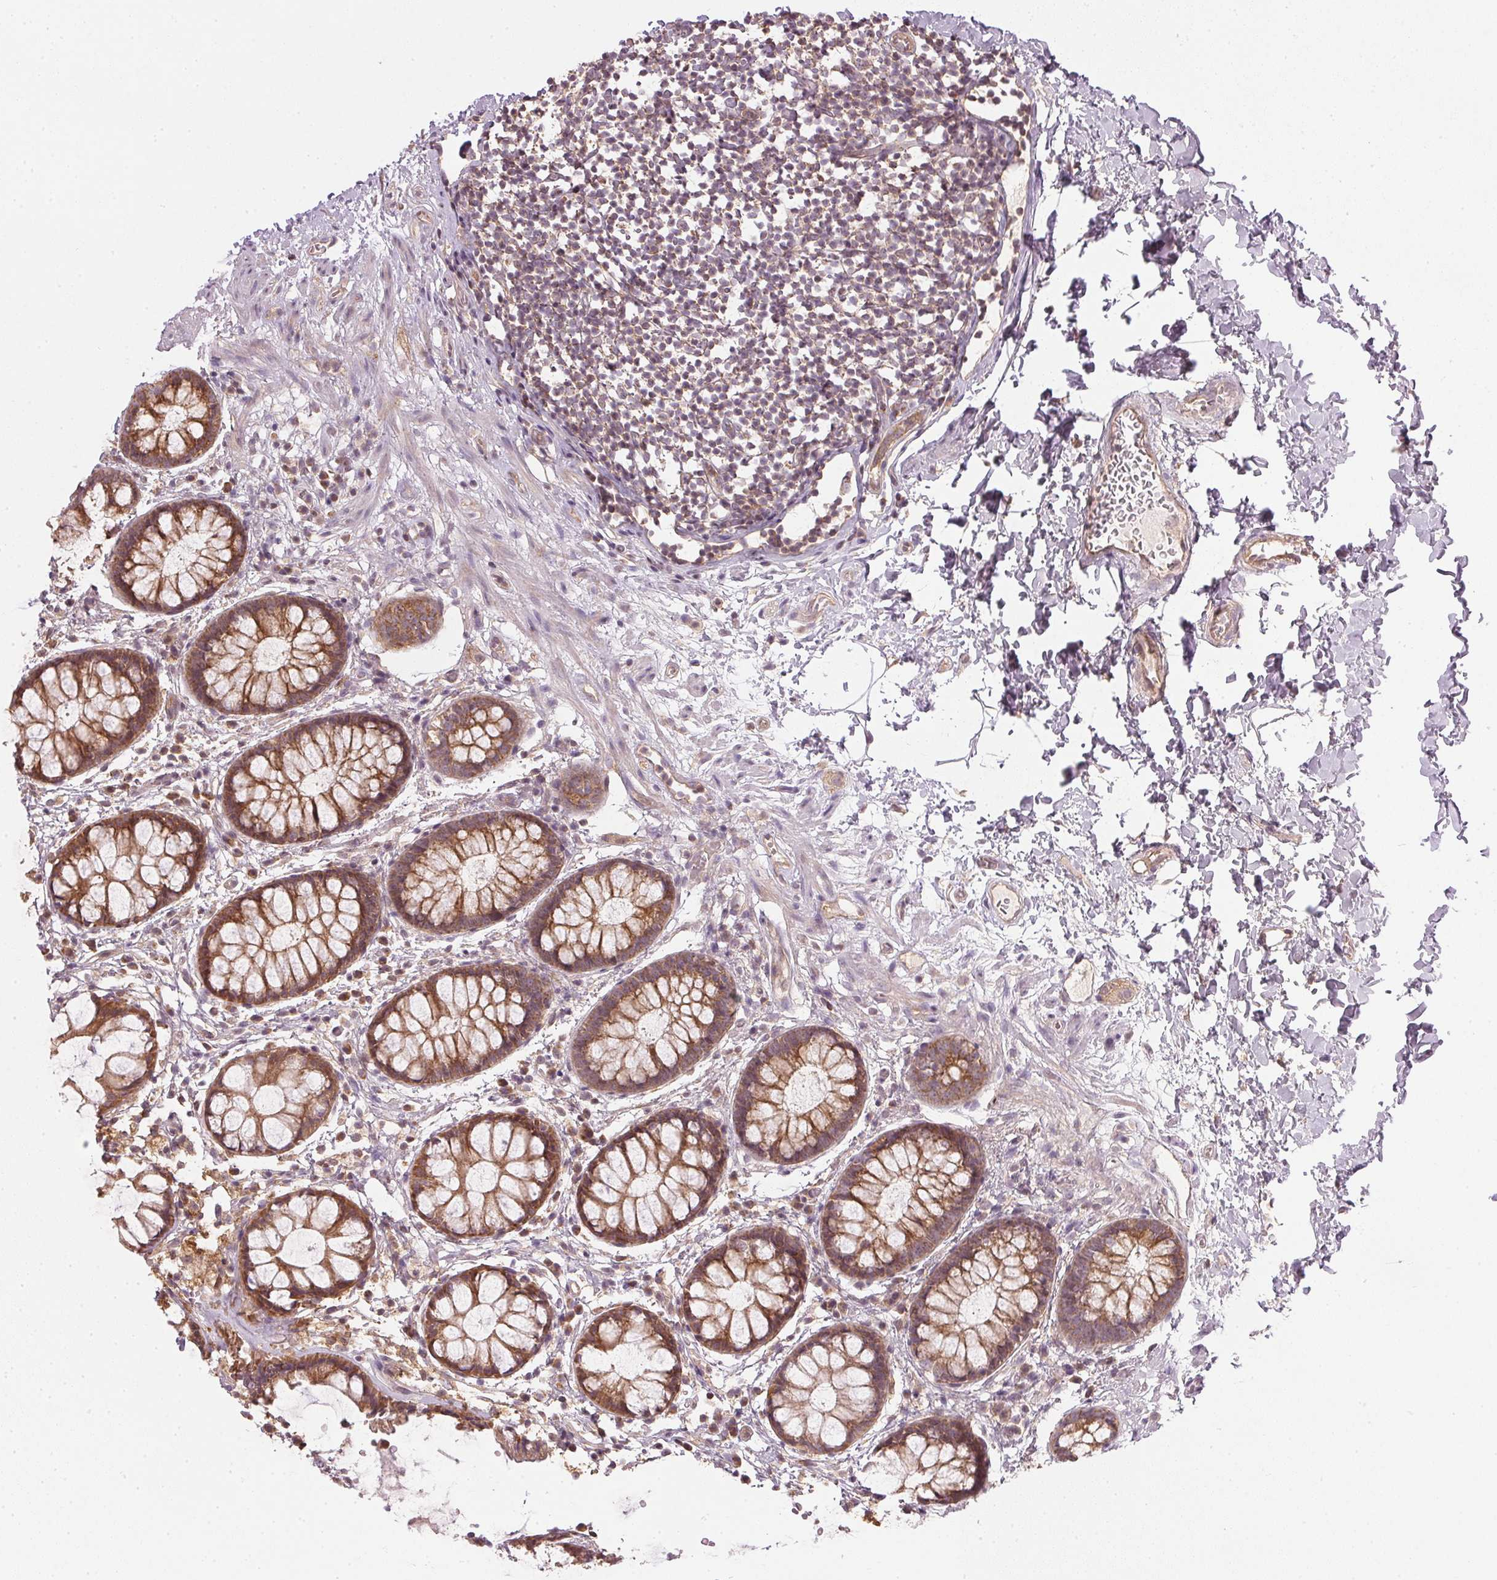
{"staining": {"intensity": "moderate", "quantity": ">75%", "location": "cytoplasmic/membranous"}, "tissue": "rectum", "cell_type": "Glandular cells", "image_type": "normal", "snomed": [{"axis": "morphology", "description": "Normal tissue, NOS"}, {"axis": "topography", "description": "Rectum"}], "caption": "Immunohistochemical staining of normal rectum reveals moderate cytoplasmic/membranous protein staining in about >75% of glandular cells. Using DAB (3,3'-diaminobenzidine) (brown) and hematoxylin (blue) stains, captured at high magnification using brightfield microscopy.", "gene": "NADK2", "patient": {"sex": "female", "age": 62}}